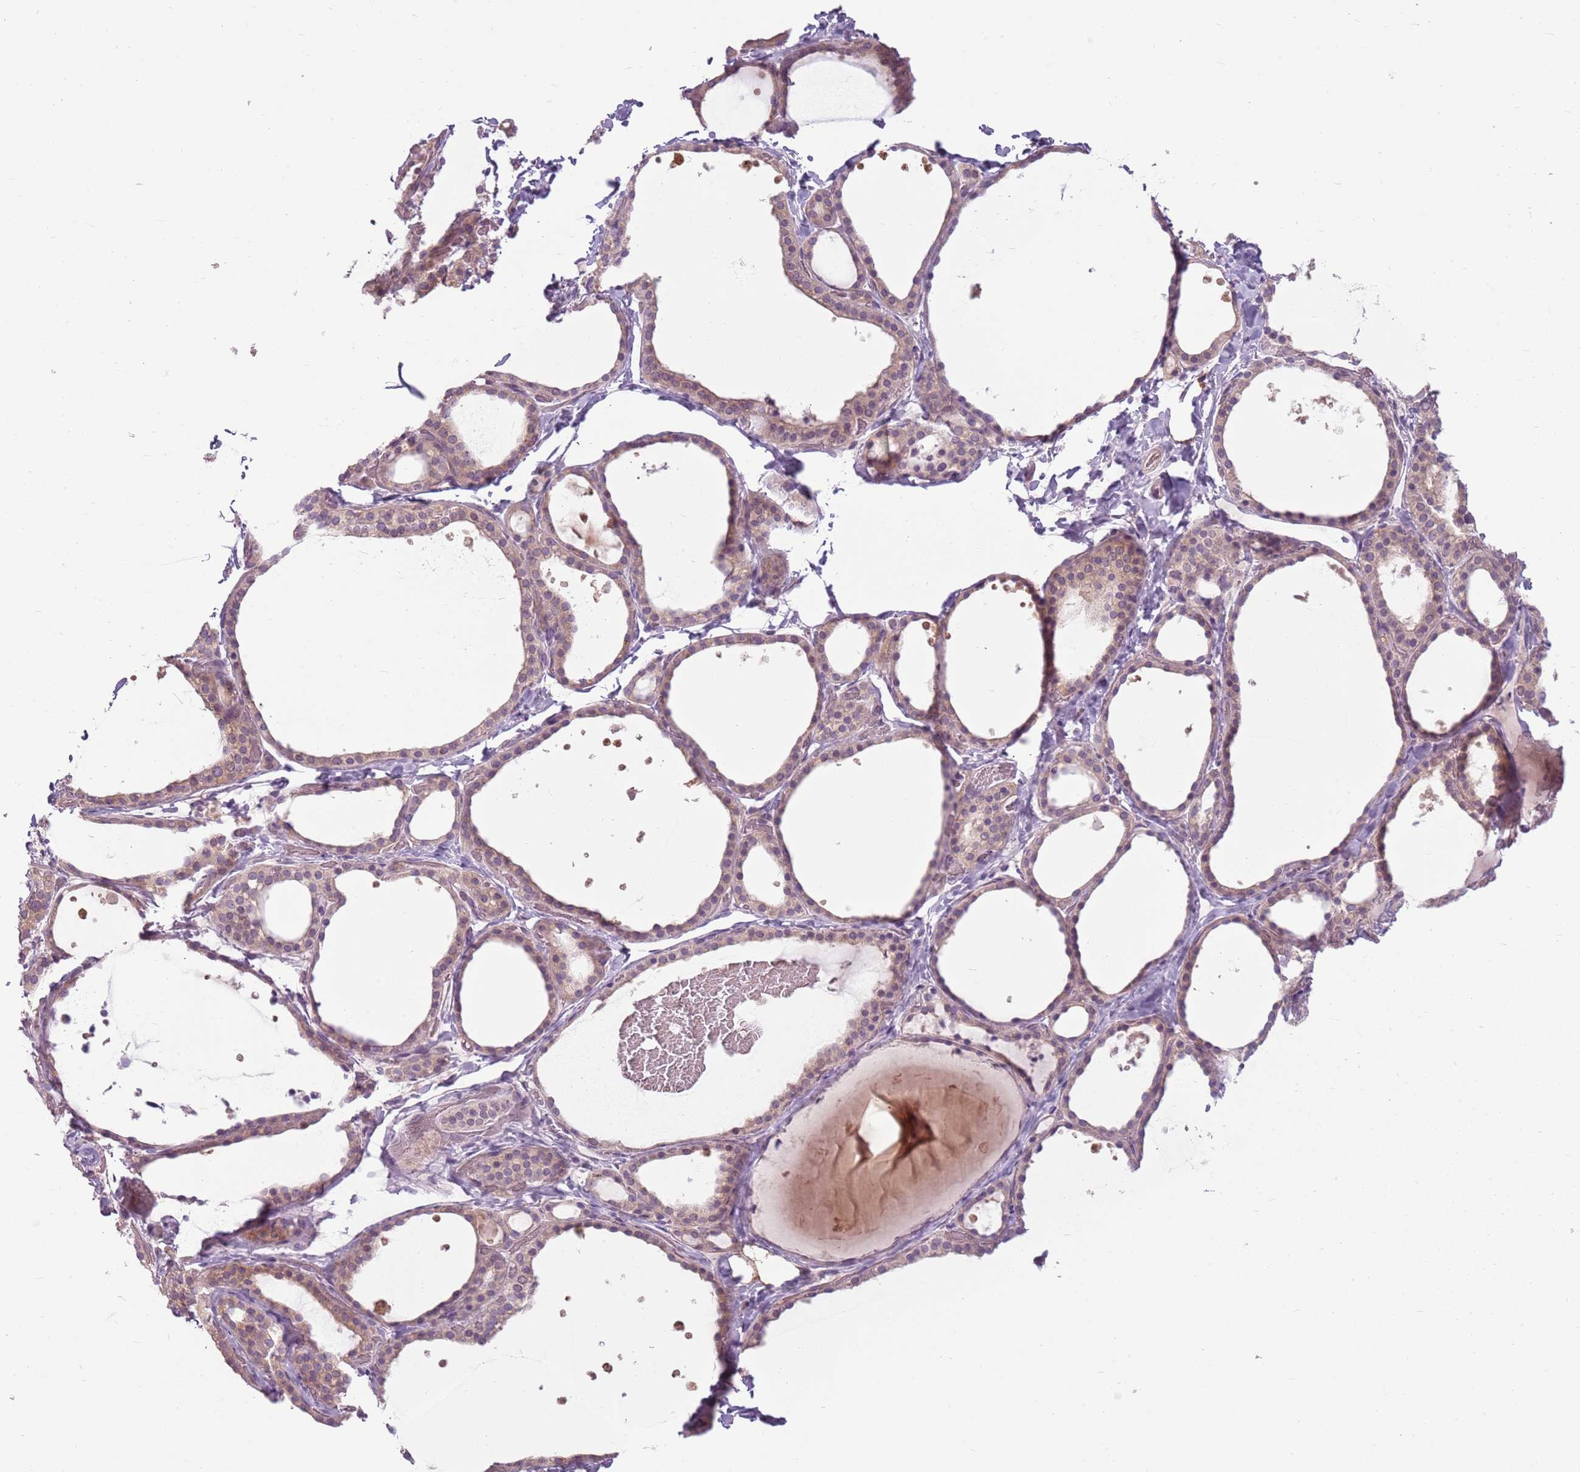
{"staining": {"intensity": "weak", "quantity": "25%-75%", "location": "cytoplasmic/membranous"}, "tissue": "thyroid gland", "cell_type": "Glandular cells", "image_type": "normal", "snomed": [{"axis": "morphology", "description": "Normal tissue, NOS"}, {"axis": "topography", "description": "Thyroid gland"}], "caption": "Benign thyroid gland shows weak cytoplasmic/membranous positivity in approximately 25%-75% of glandular cells.", "gene": "HSPA14", "patient": {"sex": "female", "age": 44}}